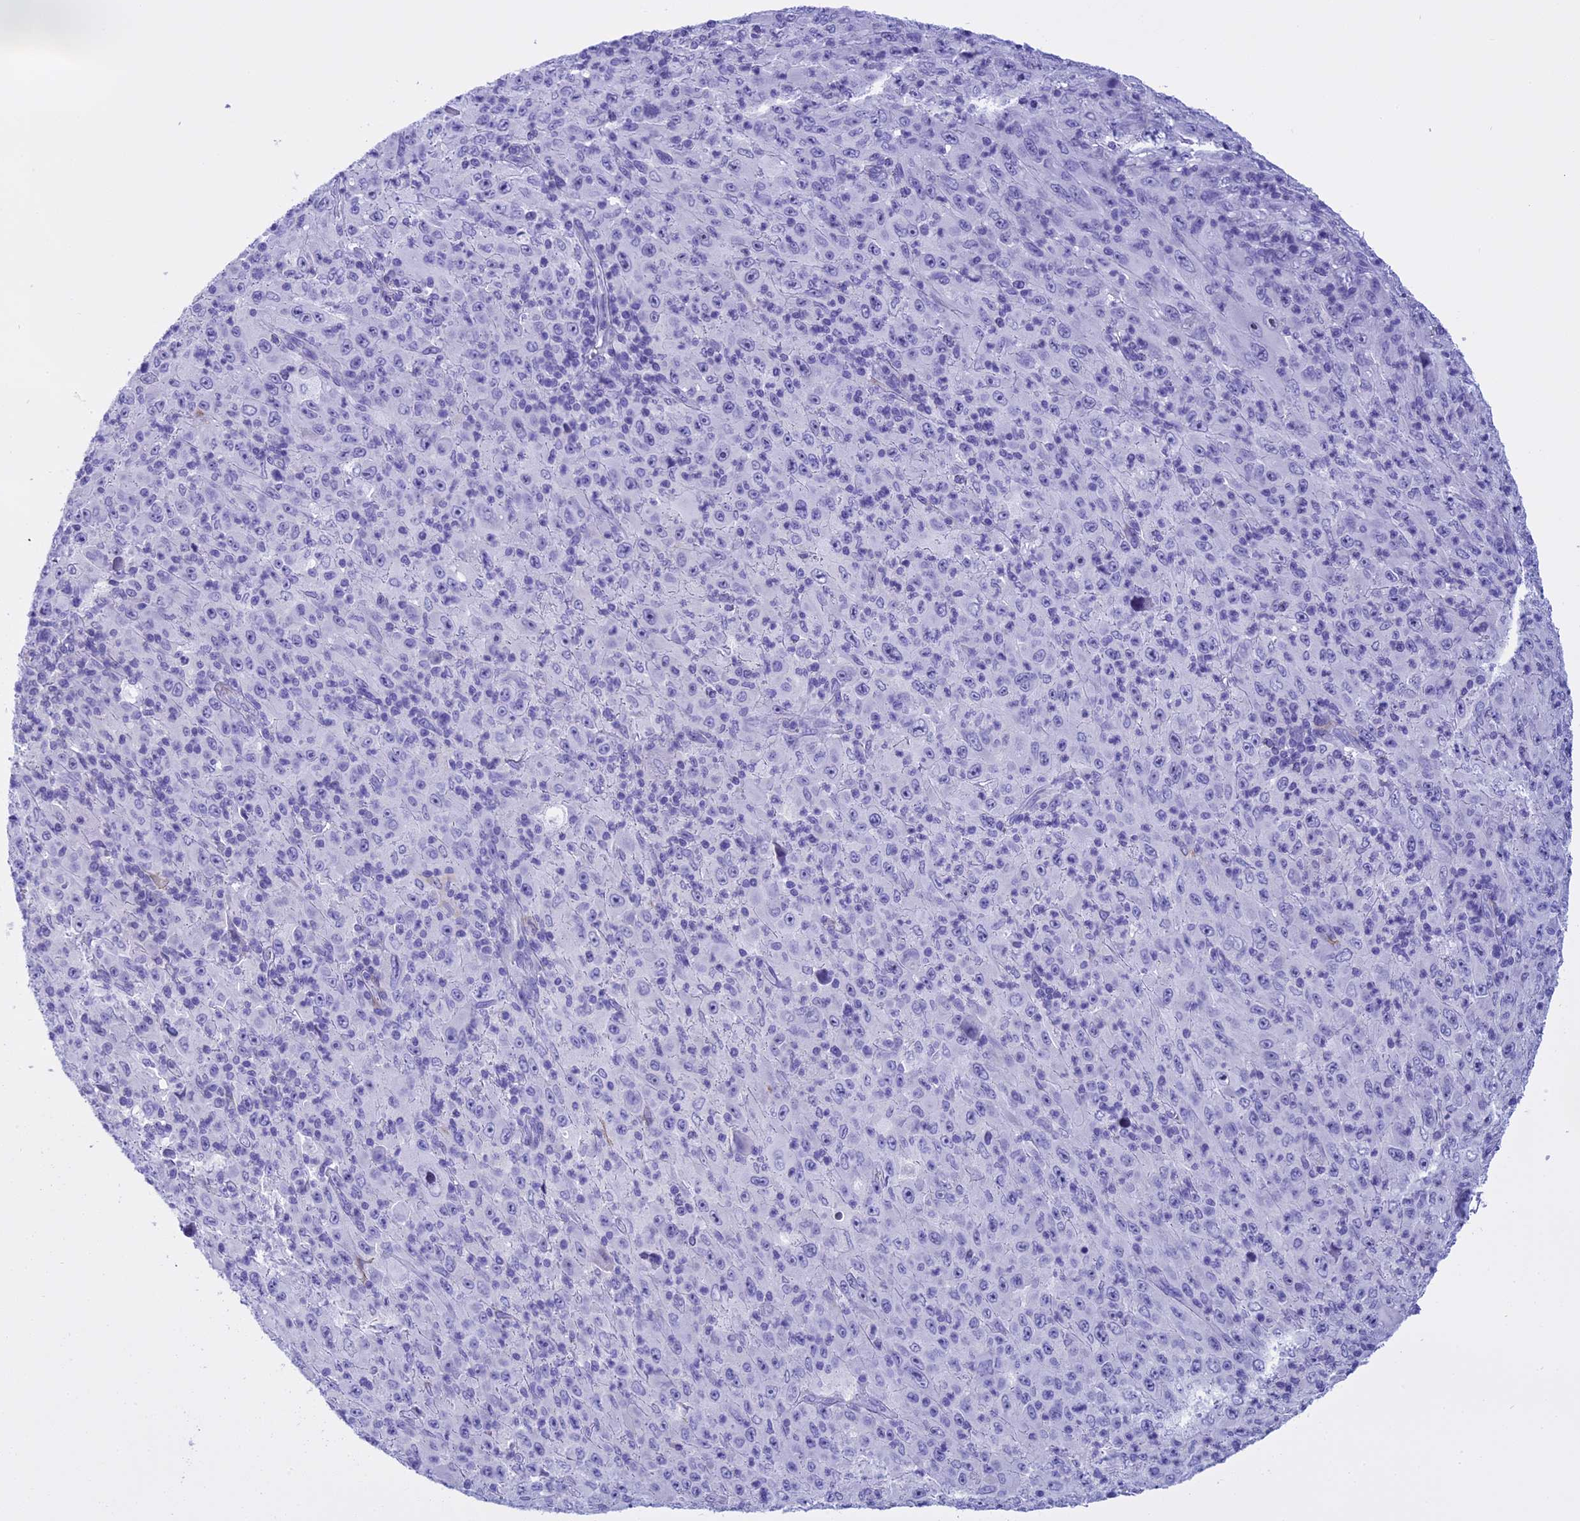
{"staining": {"intensity": "negative", "quantity": "none", "location": "none"}, "tissue": "melanoma", "cell_type": "Tumor cells", "image_type": "cancer", "snomed": [{"axis": "morphology", "description": "Malignant melanoma, Metastatic site"}, {"axis": "topography", "description": "Skin"}], "caption": "High magnification brightfield microscopy of melanoma stained with DAB (3,3'-diaminobenzidine) (brown) and counterstained with hematoxylin (blue): tumor cells show no significant positivity. The staining is performed using DAB (3,3'-diaminobenzidine) brown chromogen with nuclei counter-stained in using hematoxylin.", "gene": "KCTD14", "patient": {"sex": "female", "age": 56}}